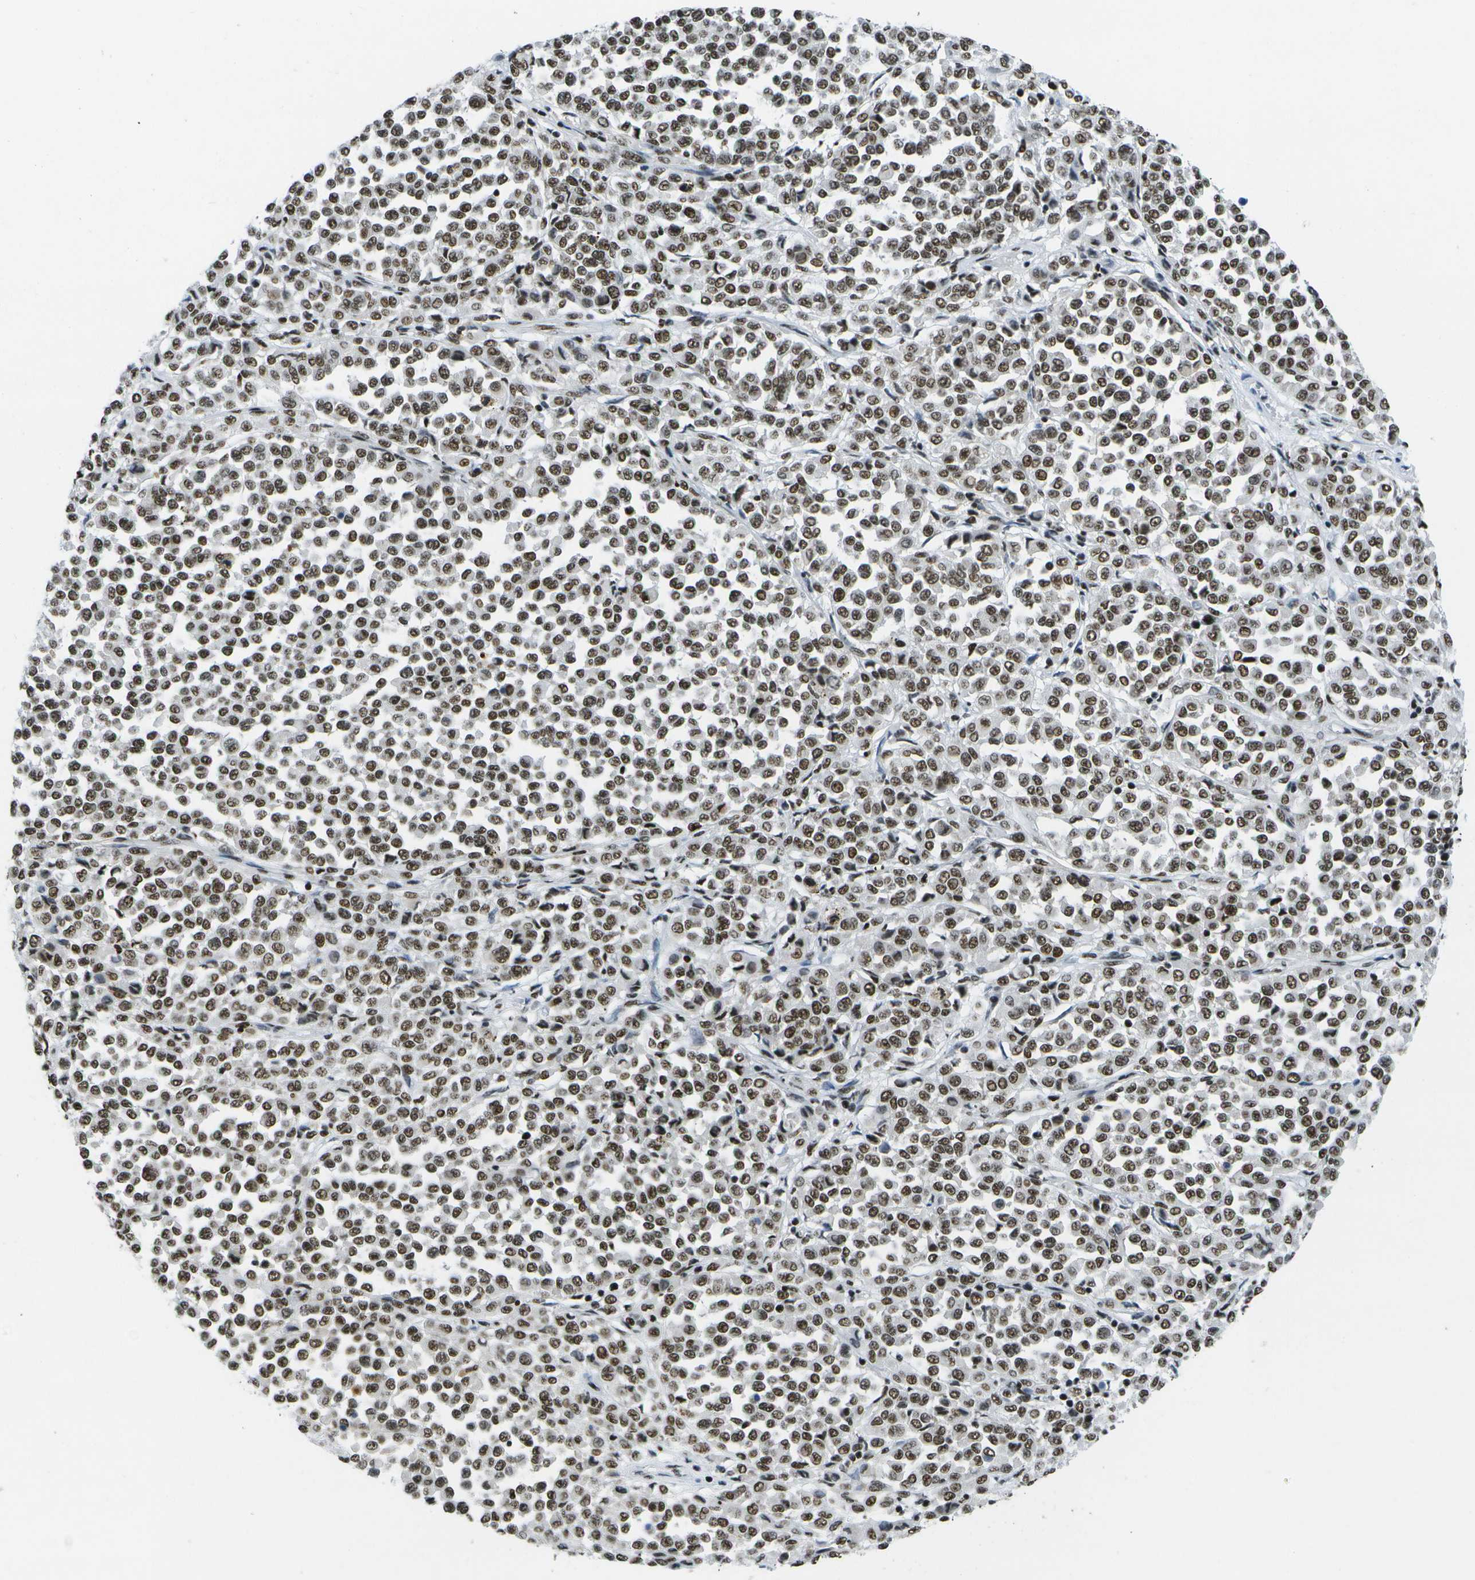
{"staining": {"intensity": "strong", "quantity": ">75%", "location": "nuclear"}, "tissue": "melanoma", "cell_type": "Tumor cells", "image_type": "cancer", "snomed": [{"axis": "morphology", "description": "Malignant melanoma, Metastatic site"}, {"axis": "topography", "description": "Pancreas"}], "caption": "Malignant melanoma (metastatic site) tissue demonstrates strong nuclear positivity in approximately >75% of tumor cells, visualized by immunohistochemistry.", "gene": "NSRP1", "patient": {"sex": "female", "age": 30}}